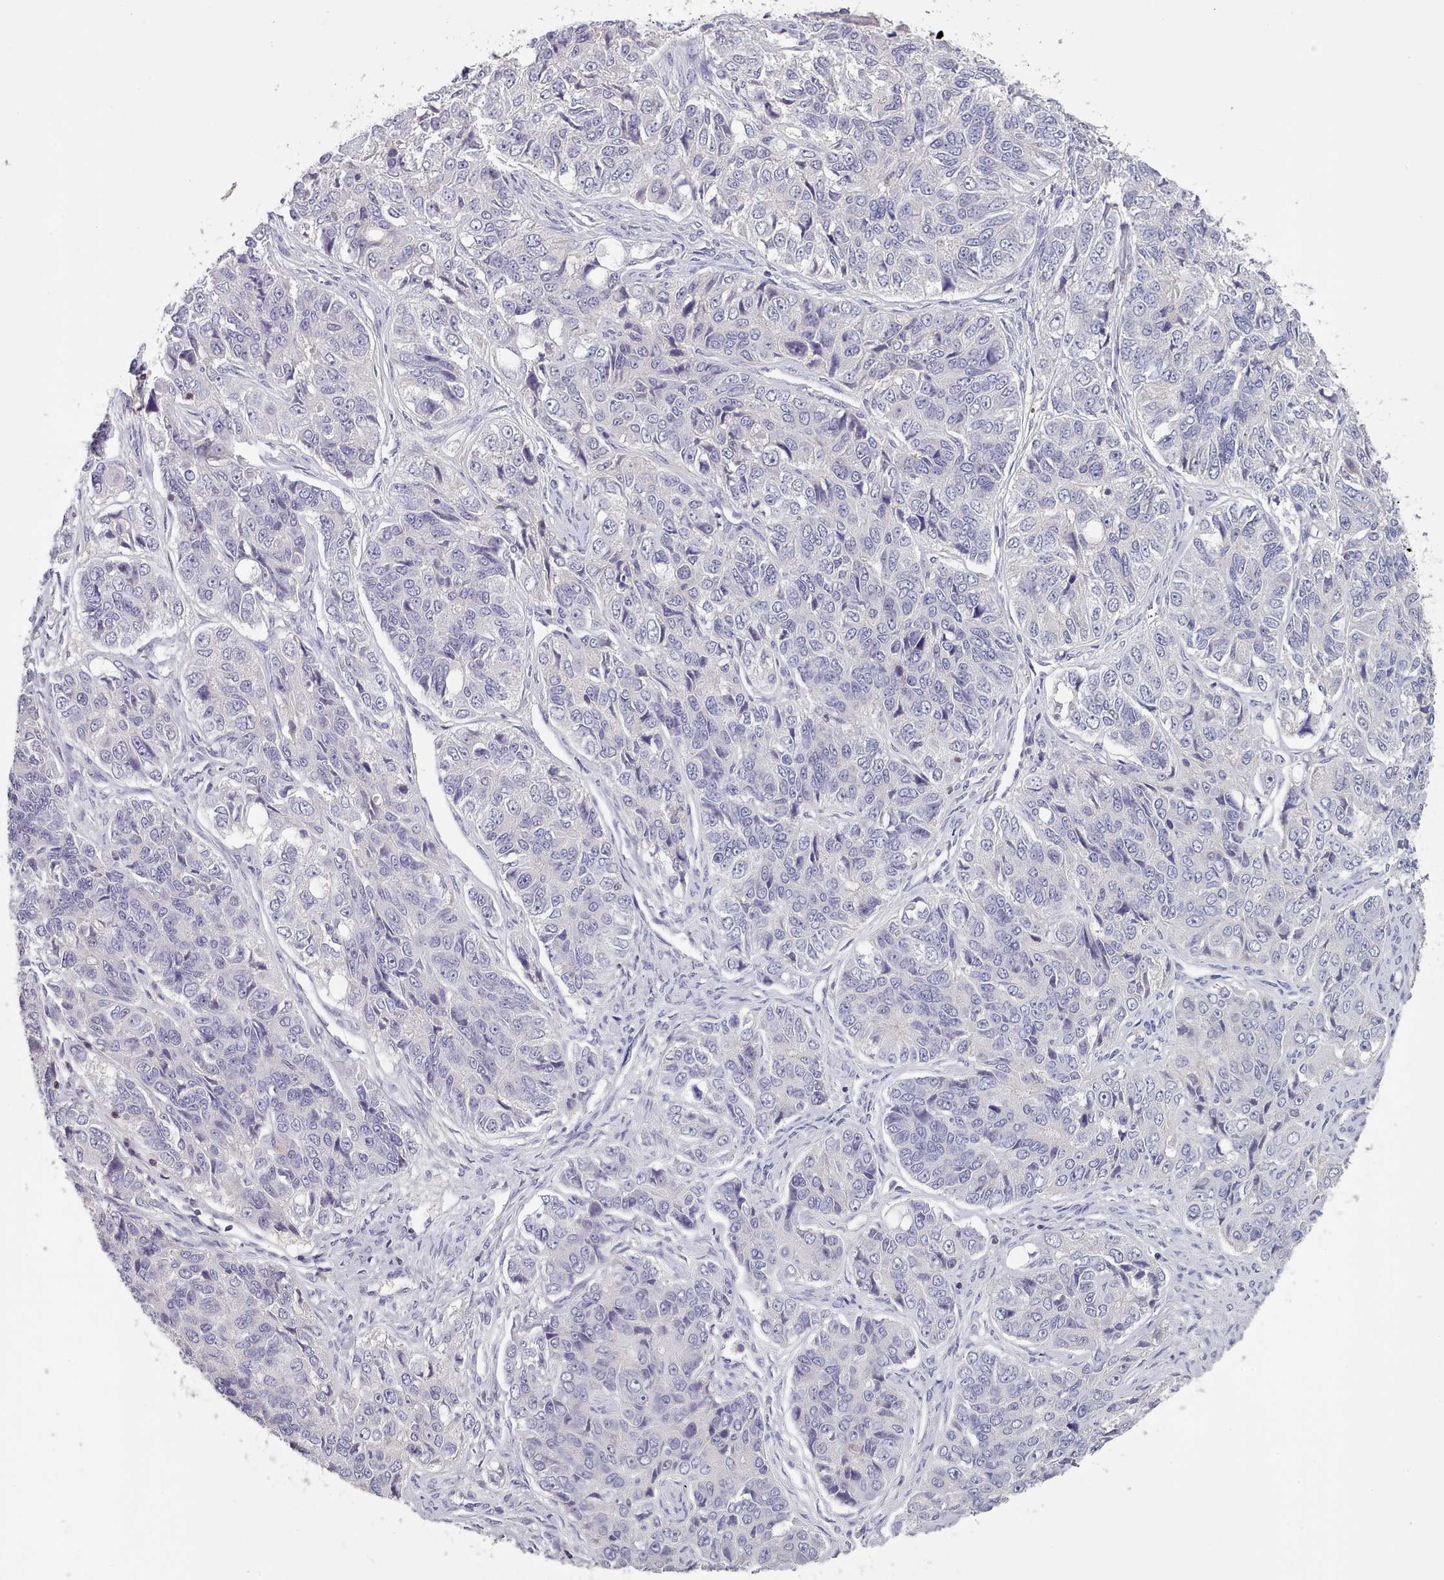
{"staining": {"intensity": "negative", "quantity": "none", "location": "none"}, "tissue": "ovarian cancer", "cell_type": "Tumor cells", "image_type": "cancer", "snomed": [{"axis": "morphology", "description": "Carcinoma, endometroid"}, {"axis": "topography", "description": "Ovary"}], "caption": "IHC image of neoplastic tissue: human ovarian cancer stained with DAB exhibits no significant protein staining in tumor cells. (DAB immunohistochemistry (IHC), high magnification).", "gene": "RAC2", "patient": {"sex": "female", "age": 51}}